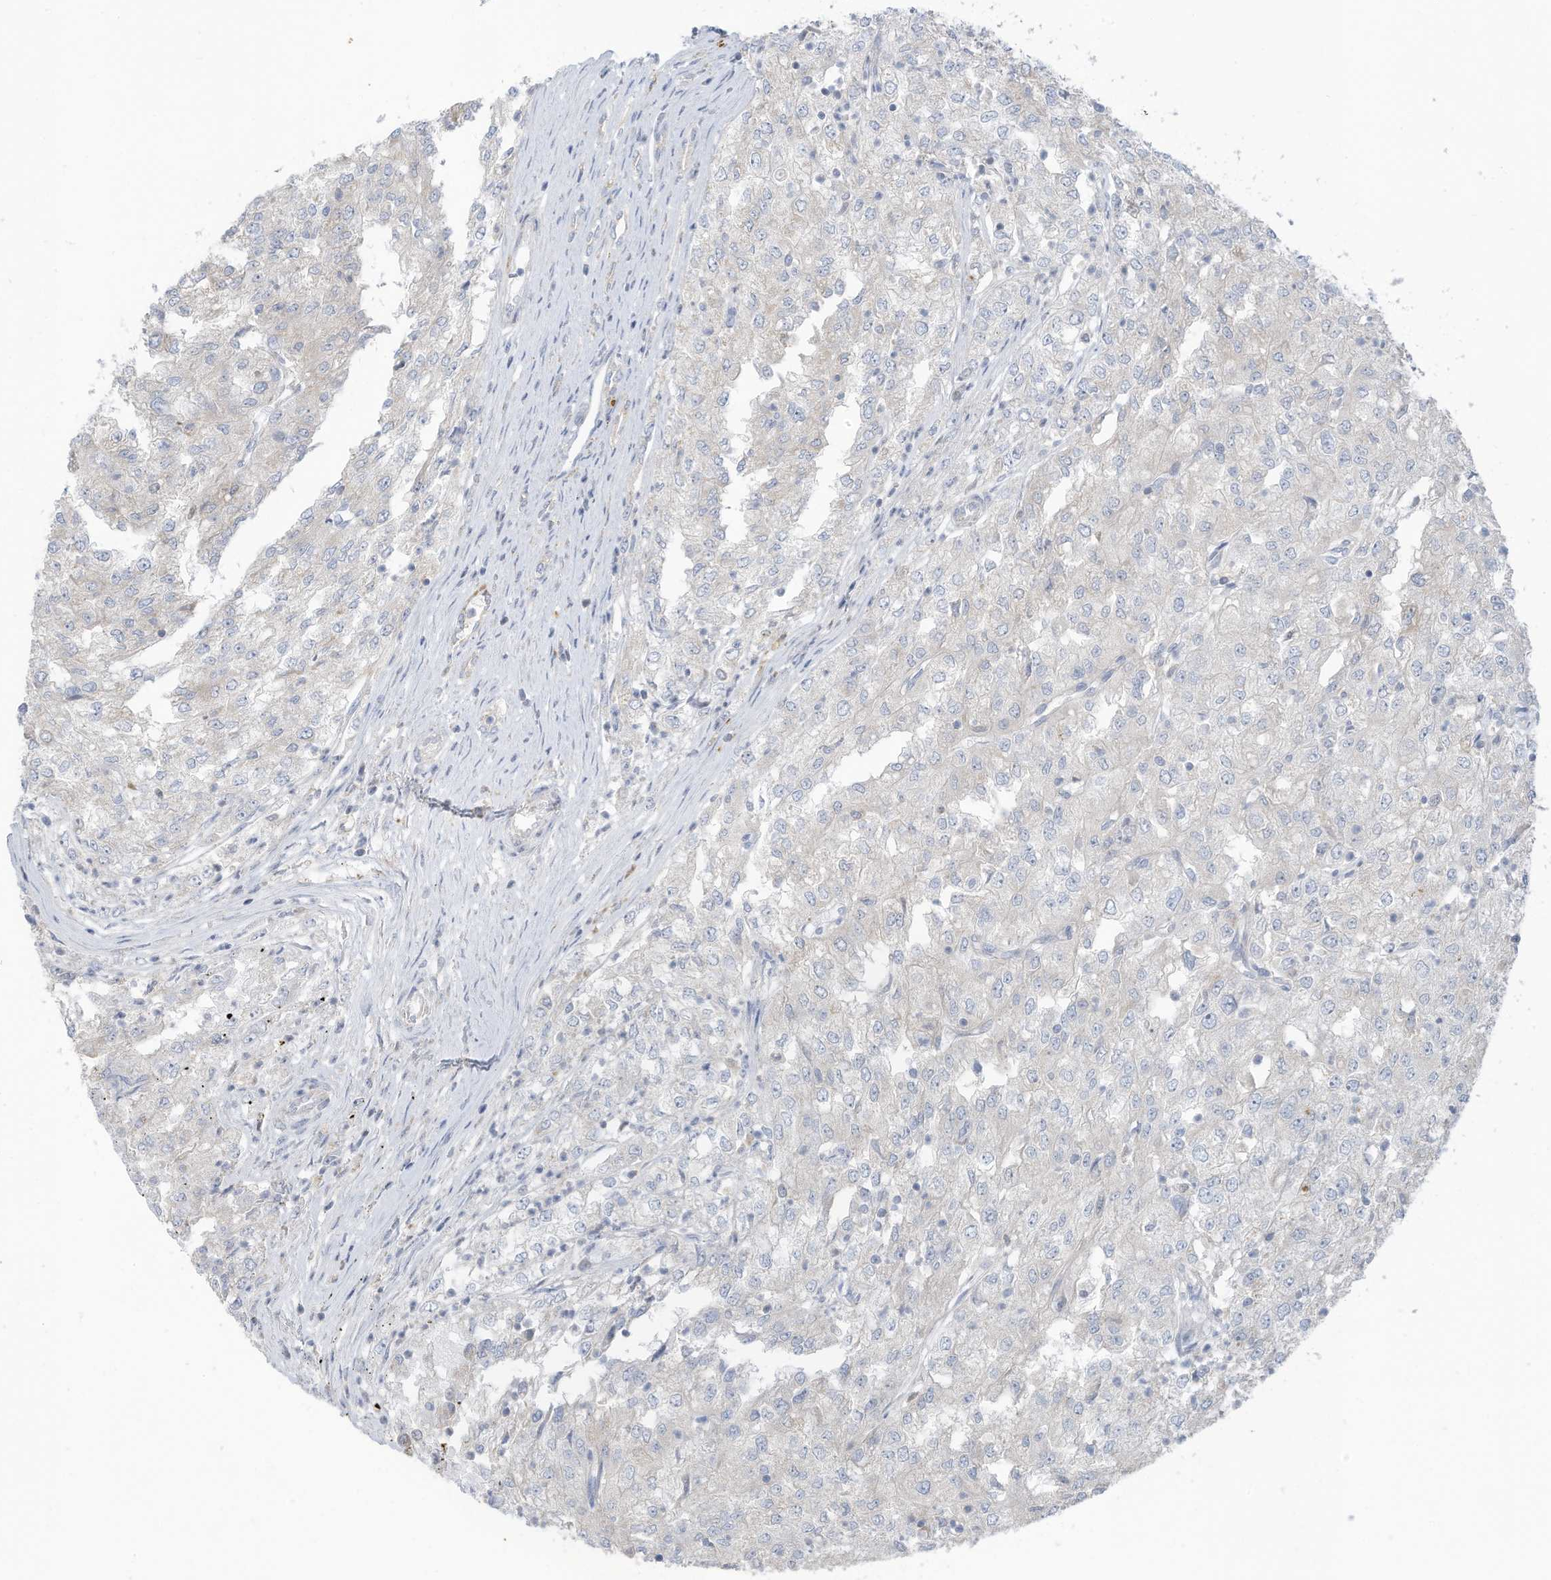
{"staining": {"intensity": "negative", "quantity": "none", "location": "none"}, "tissue": "renal cancer", "cell_type": "Tumor cells", "image_type": "cancer", "snomed": [{"axis": "morphology", "description": "Adenocarcinoma, NOS"}, {"axis": "topography", "description": "Kidney"}], "caption": "This is an immunohistochemistry (IHC) histopathology image of human renal cancer (adenocarcinoma). There is no positivity in tumor cells.", "gene": "GTPBP2", "patient": {"sex": "female", "age": 54}}